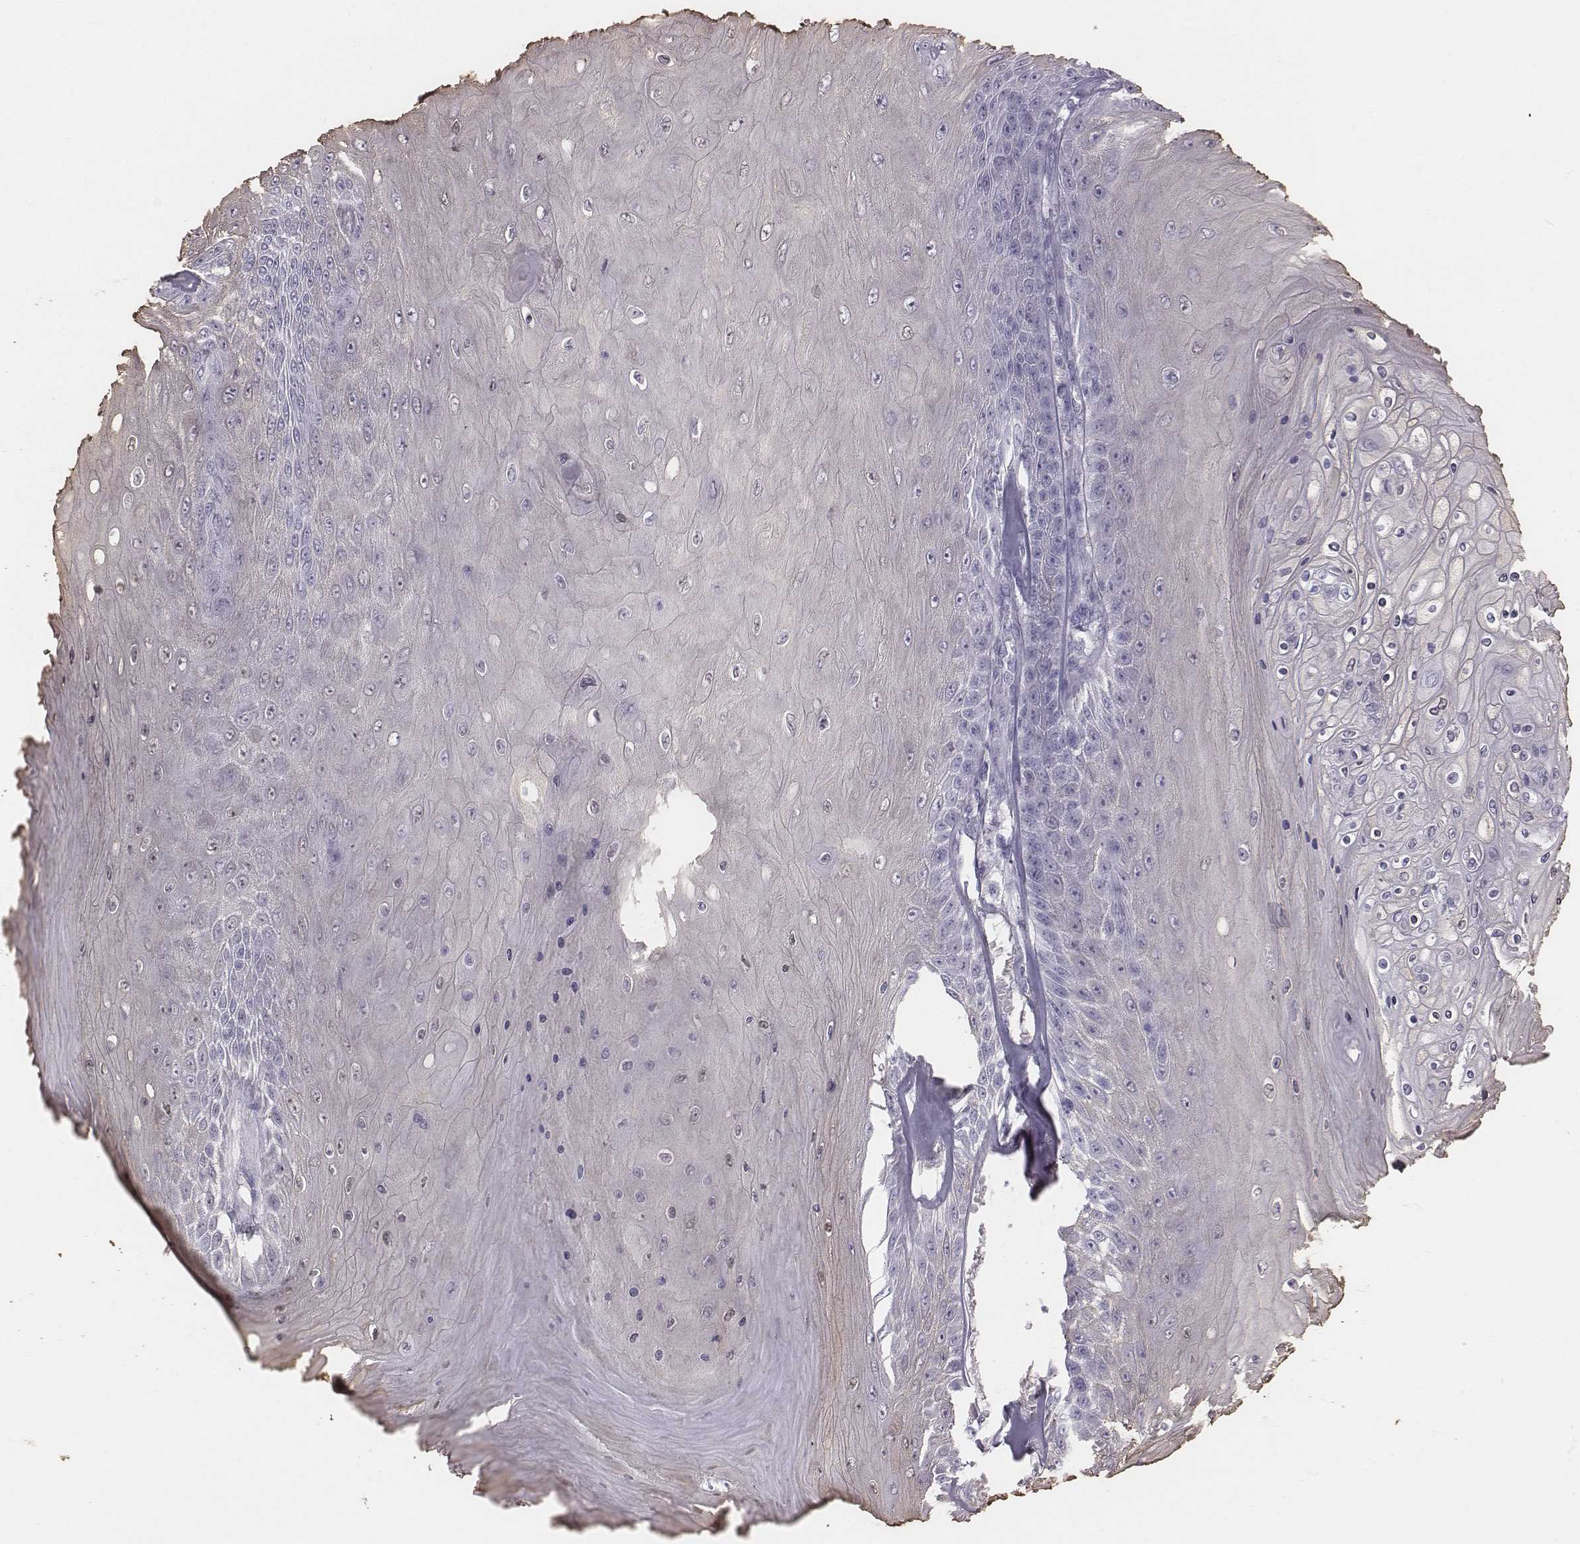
{"staining": {"intensity": "negative", "quantity": "none", "location": "none"}, "tissue": "skin cancer", "cell_type": "Tumor cells", "image_type": "cancer", "snomed": [{"axis": "morphology", "description": "Squamous cell carcinoma, NOS"}, {"axis": "topography", "description": "Skin"}], "caption": "Immunohistochemistry of squamous cell carcinoma (skin) reveals no staining in tumor cells.", "gene": "C6orf58", "patient": {"sex": "male", "age": 62}}